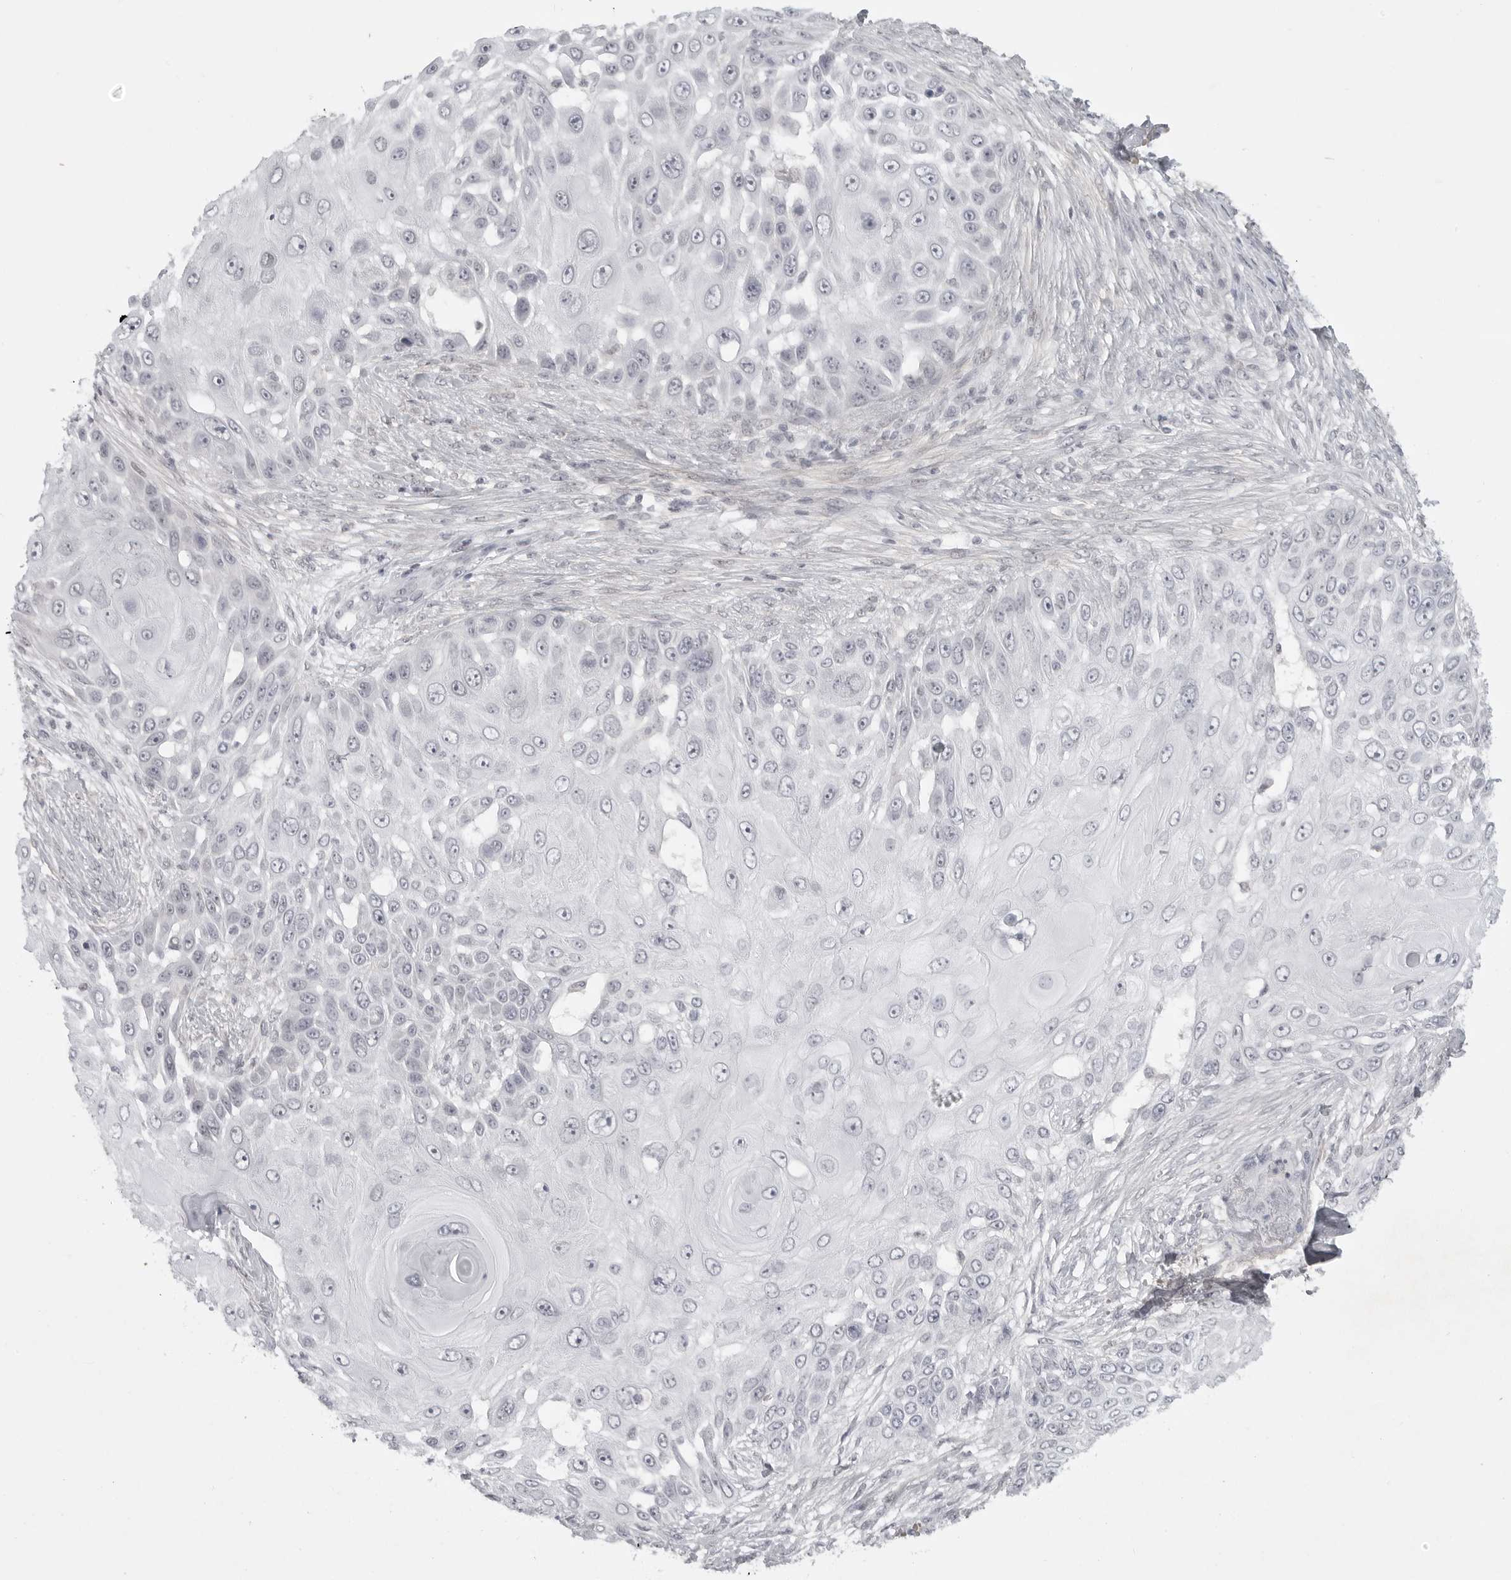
{"staining": {"intensity": "negative", "quantity": "none", "location": "none"}, "tissue": "skin cancer", "cell_type": "Tumor cells", "image_type": "cancer", "snomed": [{"axis": "morphology", "description": "Squamous cell carcinoma, NOS"}, {"axis": "topography", "description": "Skin"}], "caption": "DAB immunohistochemical staining of squamous cell carcinoma (skin) shows no significant expression in tumor cells.", "gene": "TCTN3", "patient": {"sex": "female", "age": 44}}